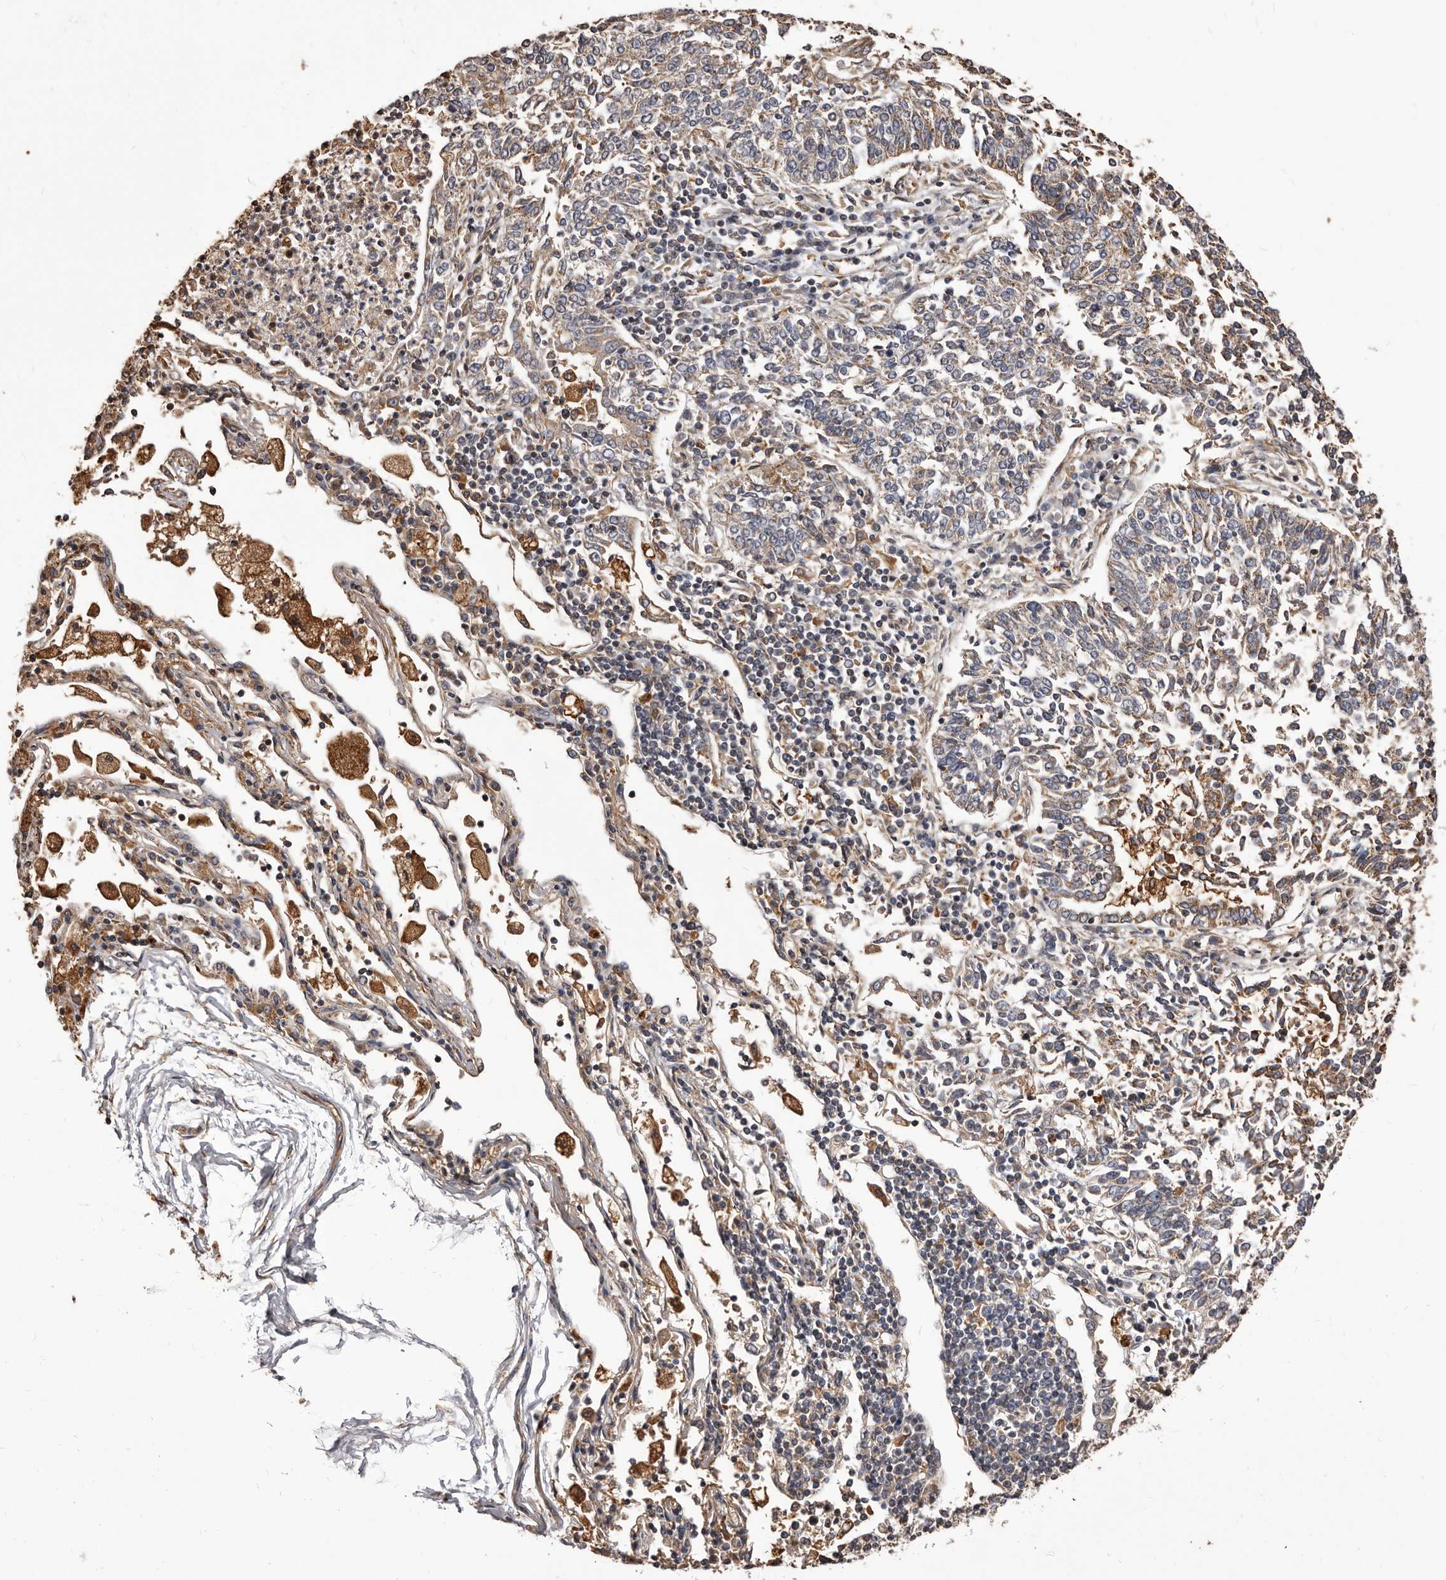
{"staining": {"intensity": "weak", "quantity": "<25%", "location": "cytoplasmic/membranous"}, "tissue": "lung cancer", "cell_type": "Tumor cells", "image_type": "cancer", "snomed": [{"axis": "morphology", "description": "Normal tissue, NOS"}, {"axis": "morphology", "description": "Squamous cell carcinoma, NOS"}, {"axis": "topography", "description": "Cartilage tissue"}, {"axis": "topography", "description": "Lung"}, {"axis": "topography", "description": "Peripheral nerve tissue"}], "caption": "Immunohistochemical staining of human lung cancer displays no significant staining in tumor cells. (Stains: DAB (3,3'-diaminobenzidine) immunohistochemistry with hematoxylin counter stain, Microscopy: brightfield microscopy at high magnification).", "gene": "ALPK1", "patient": {"sex": "female", "age": 49}}